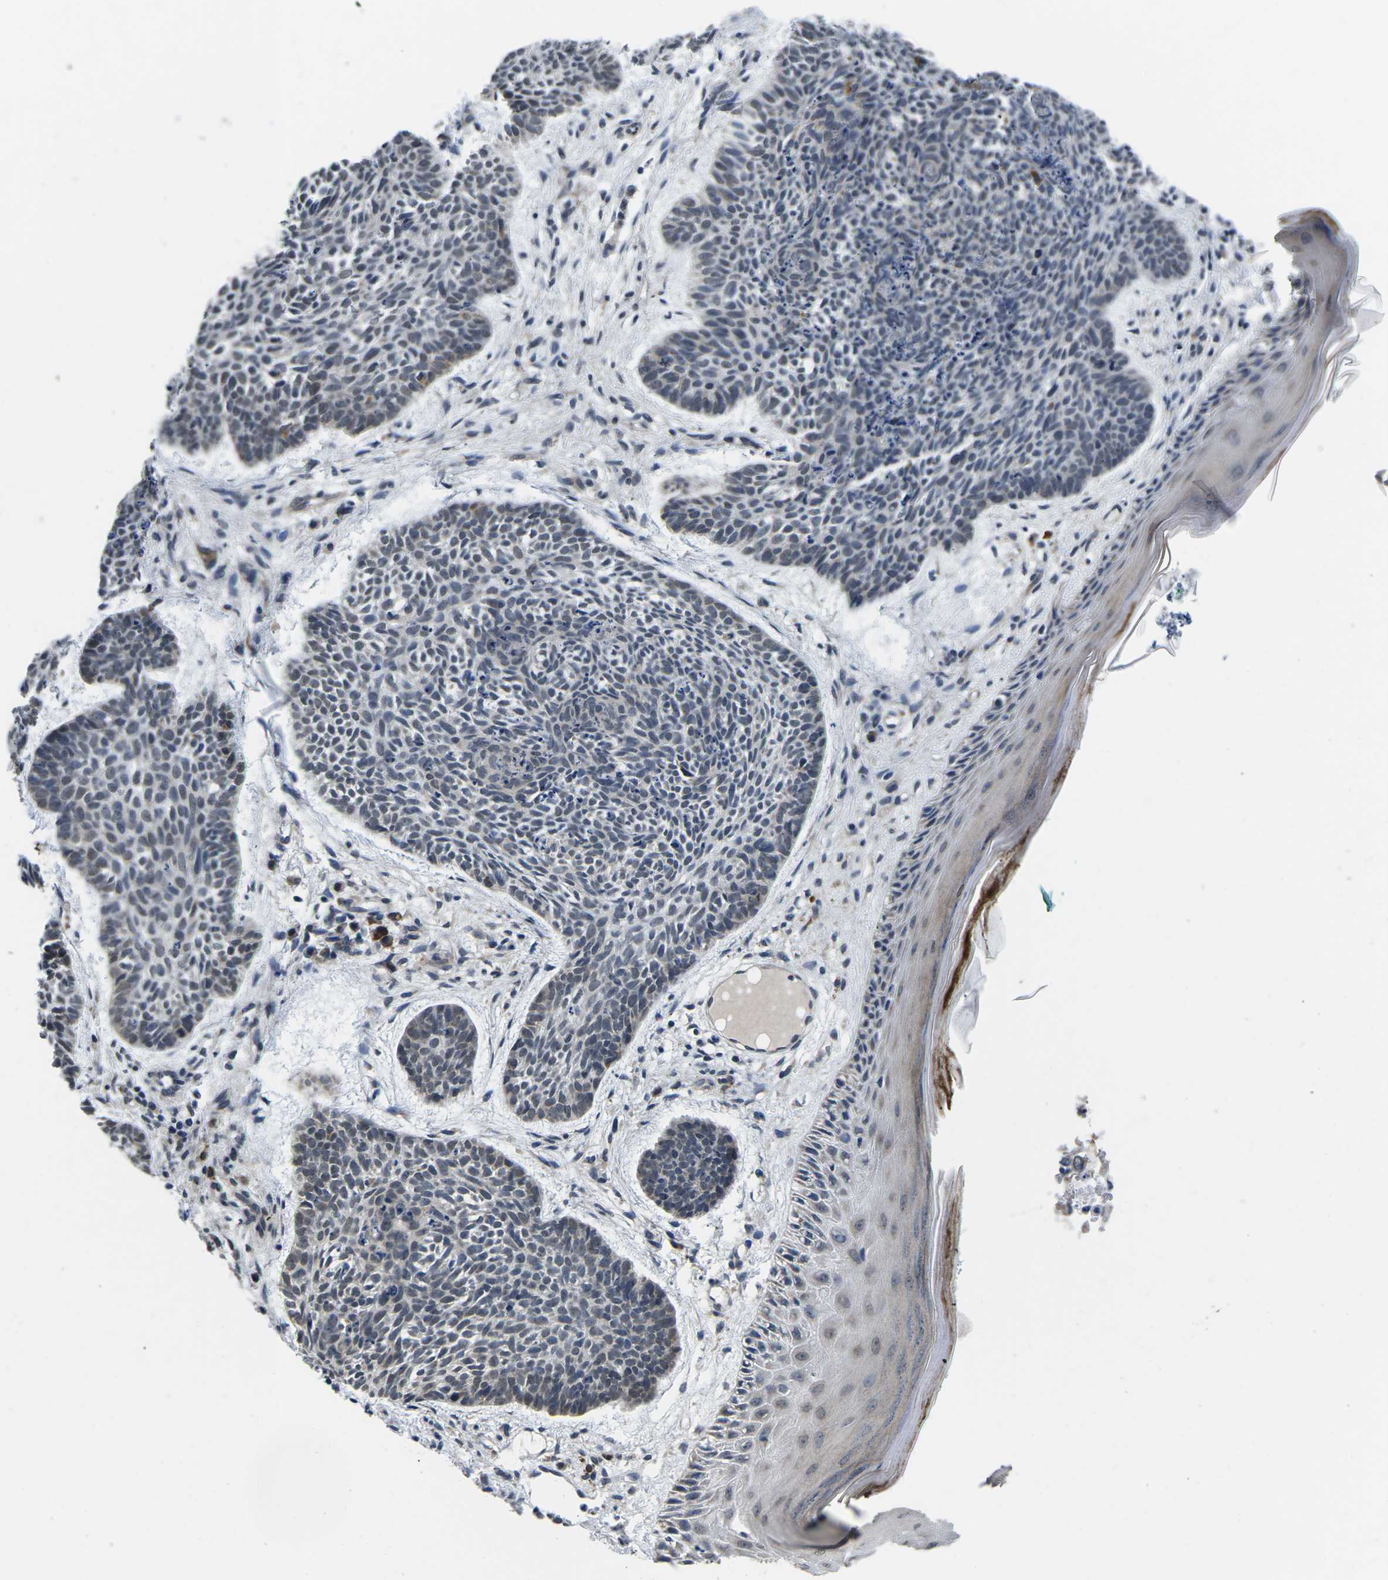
{"staining": {"intensity": "weak", "quantity": ">75%", "location": "cytoplasmic/membranous,nuclear"}, "tissue": "skin cancer", "cell_type": "Tumor cells", "image_type": "cancer", "snomed": [{"axis": "morphology", "description": "Basal cell carcinoma"}, {"axis": "topography", "description": "Skin"}], "caption": "Skin cancer stained with a brown dye shows weak cytoplasmic/membranous and nuclear positive positivity in approximately >75% of tumor cells.", "gene": "CCNE1", "patient": {"sex": "male", "age": 60}}